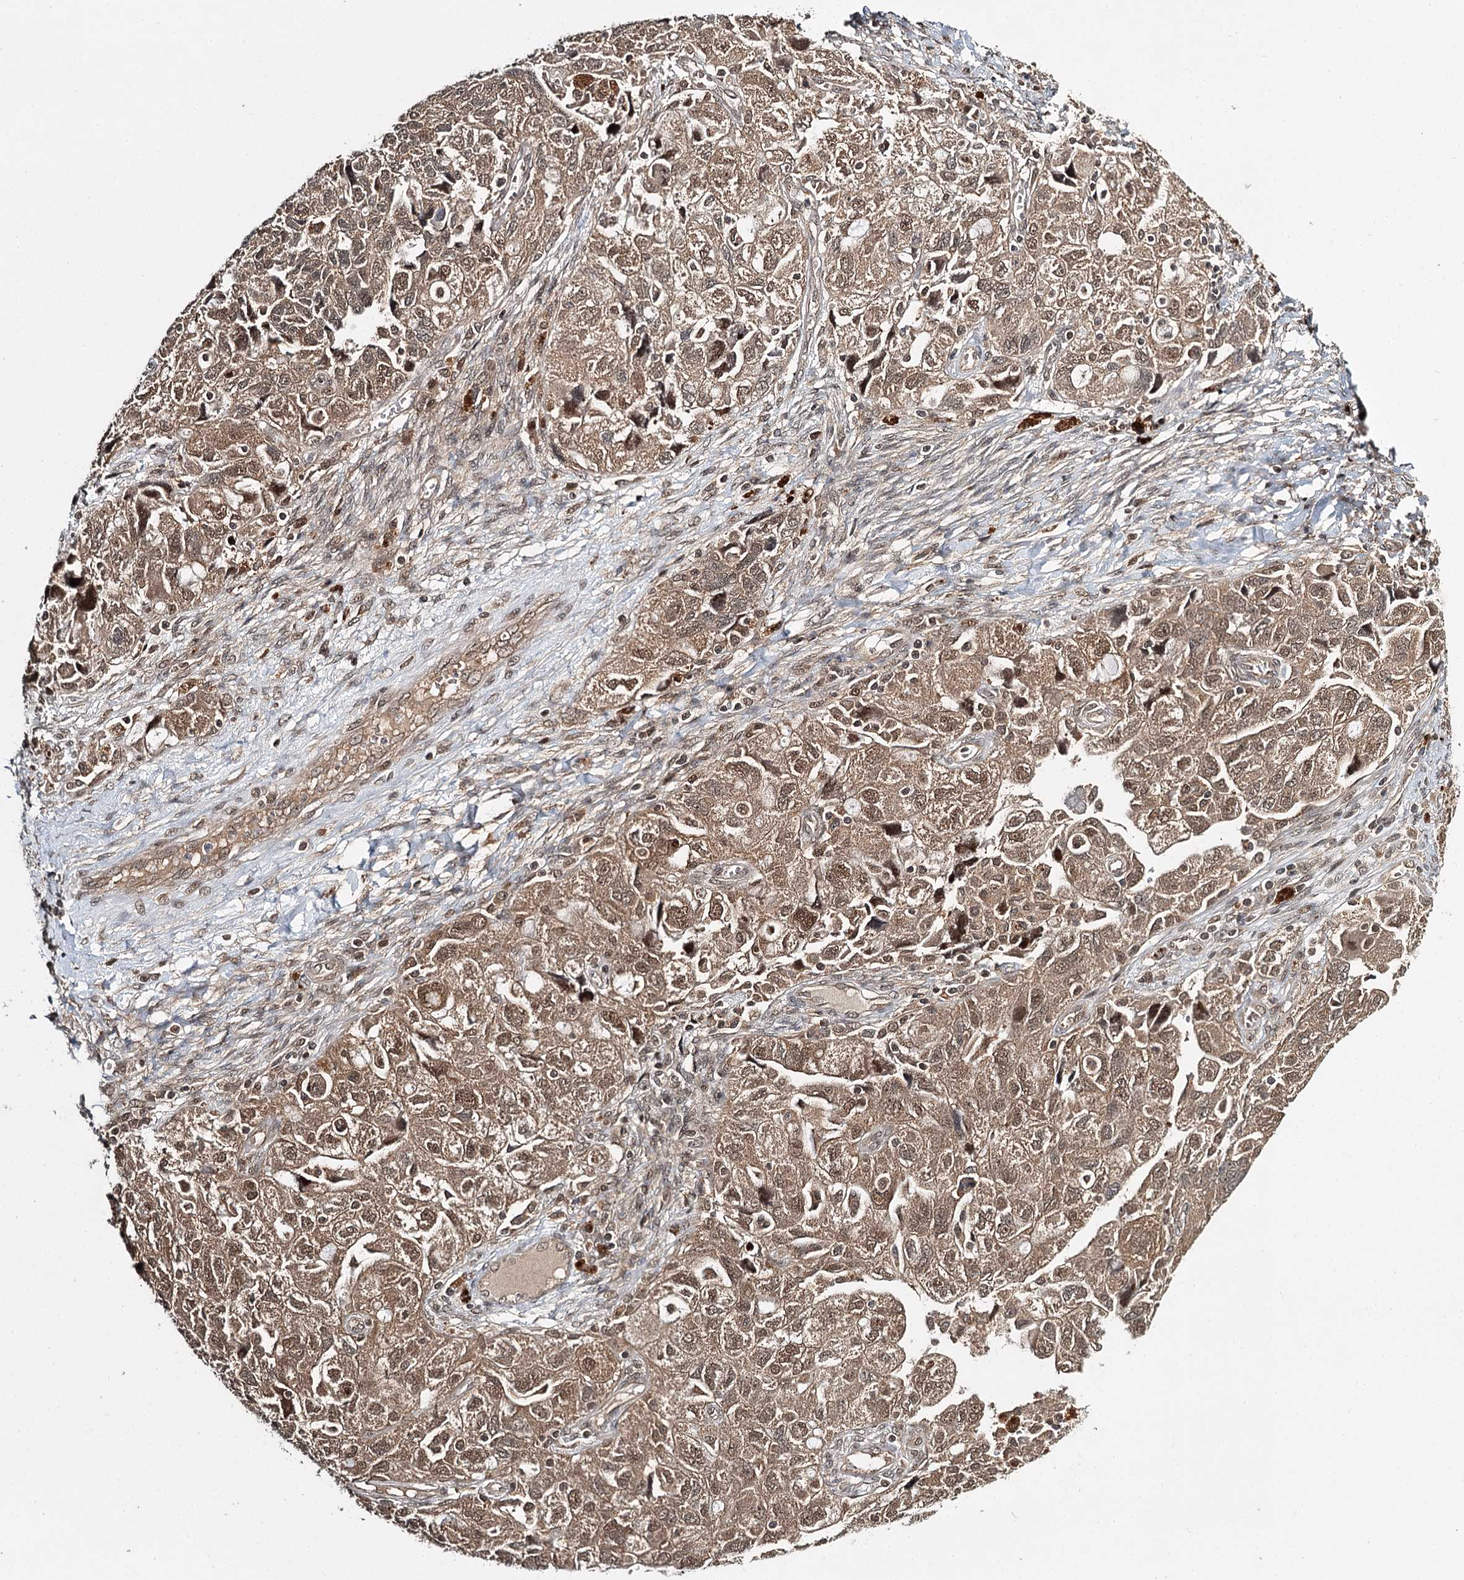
{"staining": {"intensity": "moderate", "quantity": ">75%", "location": "nuclear"}, "tissue": "ovarian cancer", "cell_type": "Tumor cells", "image_type": "cancer", "snomed": [{"axis": "morphology", "description": "Carcinoma, NOS"}, {"axis": "morphology", "description": "Cystadenocarcinoma, serous, NOS"}, {"axis": "topography", "description": "Ovary"}], "caption": "Protein staining of carcinoma (ovarian) tissue shows moderate nuclear positivity in approximately >75% of tumor cells.", "gene": "N6AMT1", "patient": {"sex": "female", "age": 69}}